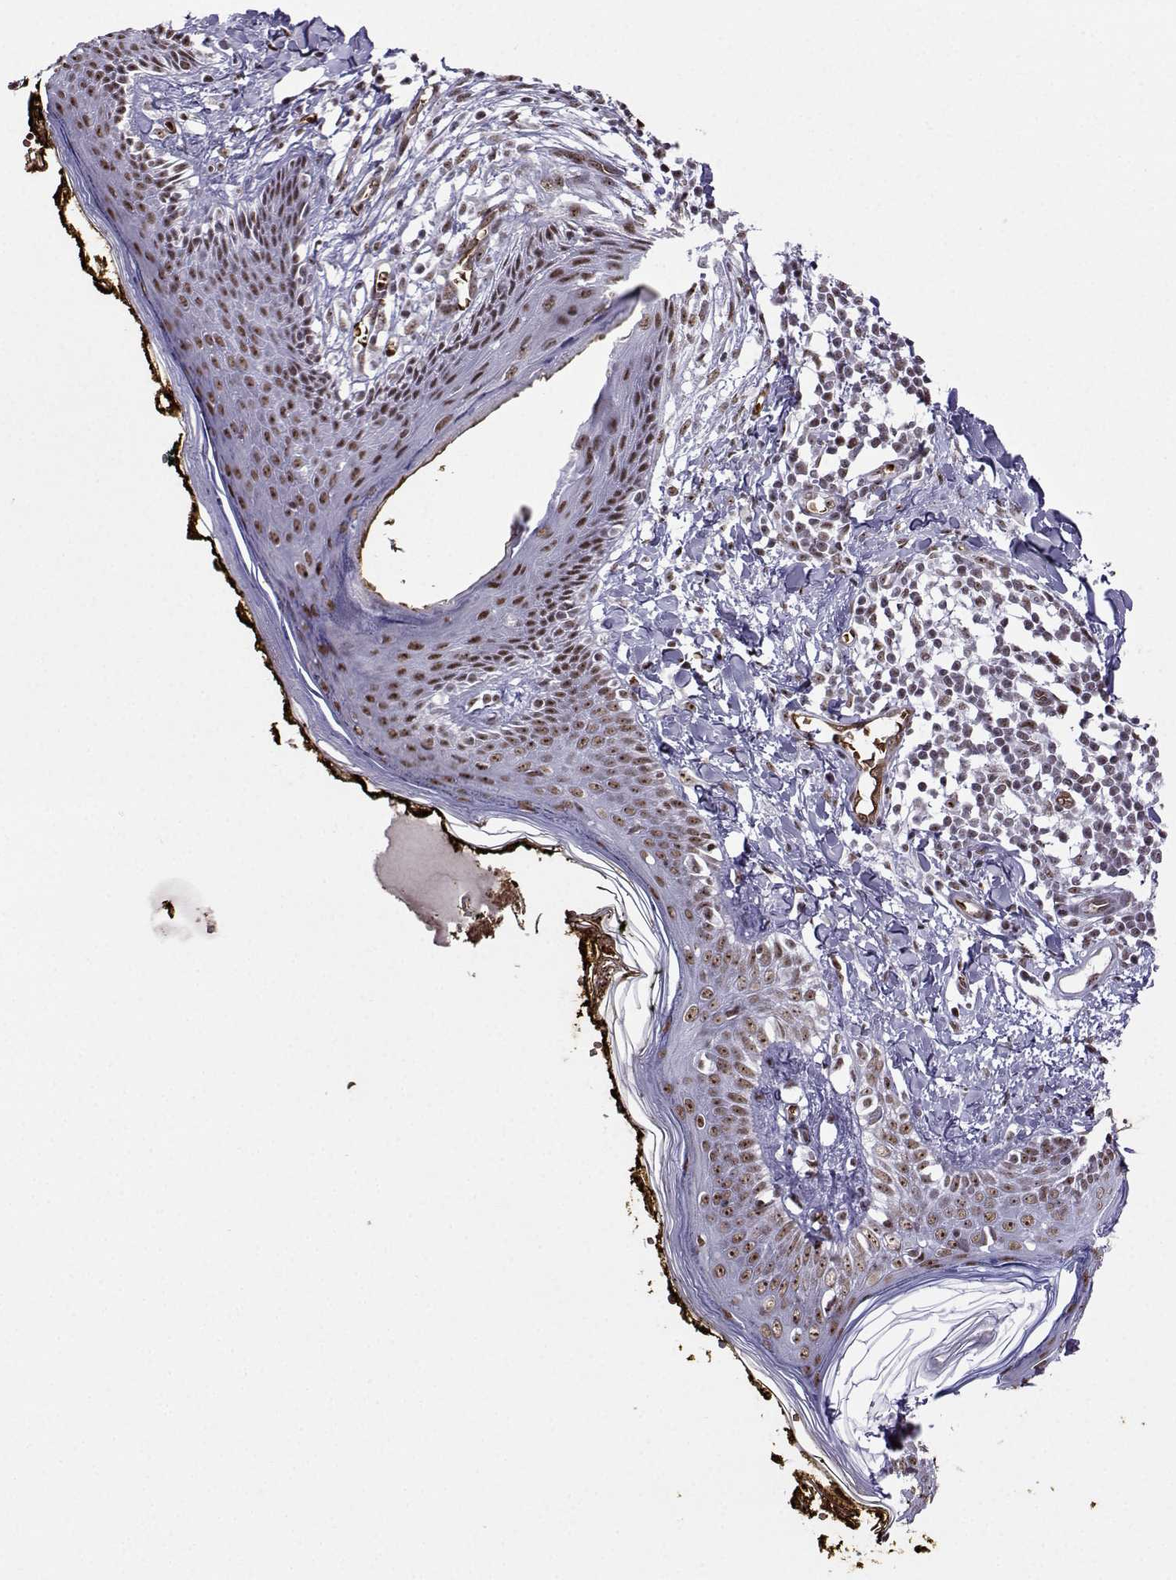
{"staining": {"intensity": "negative", "quantity": "none", "location": "none"}, "tissue": "skin", "cell_type": "Fibroblasts", "image_type": "normal", "snomed": [{"axis": "morphology", "description": "Normal tissue, NOS"}, {"axis": "topography", "description": "Skin"}], "caption": "IHC photomicrograph of normal human skin stained for a protein (brown), which demonstrates no staining in fibroblasts.", "gene": "CCNK", "patient": {"sex": "male", "age": 76}}